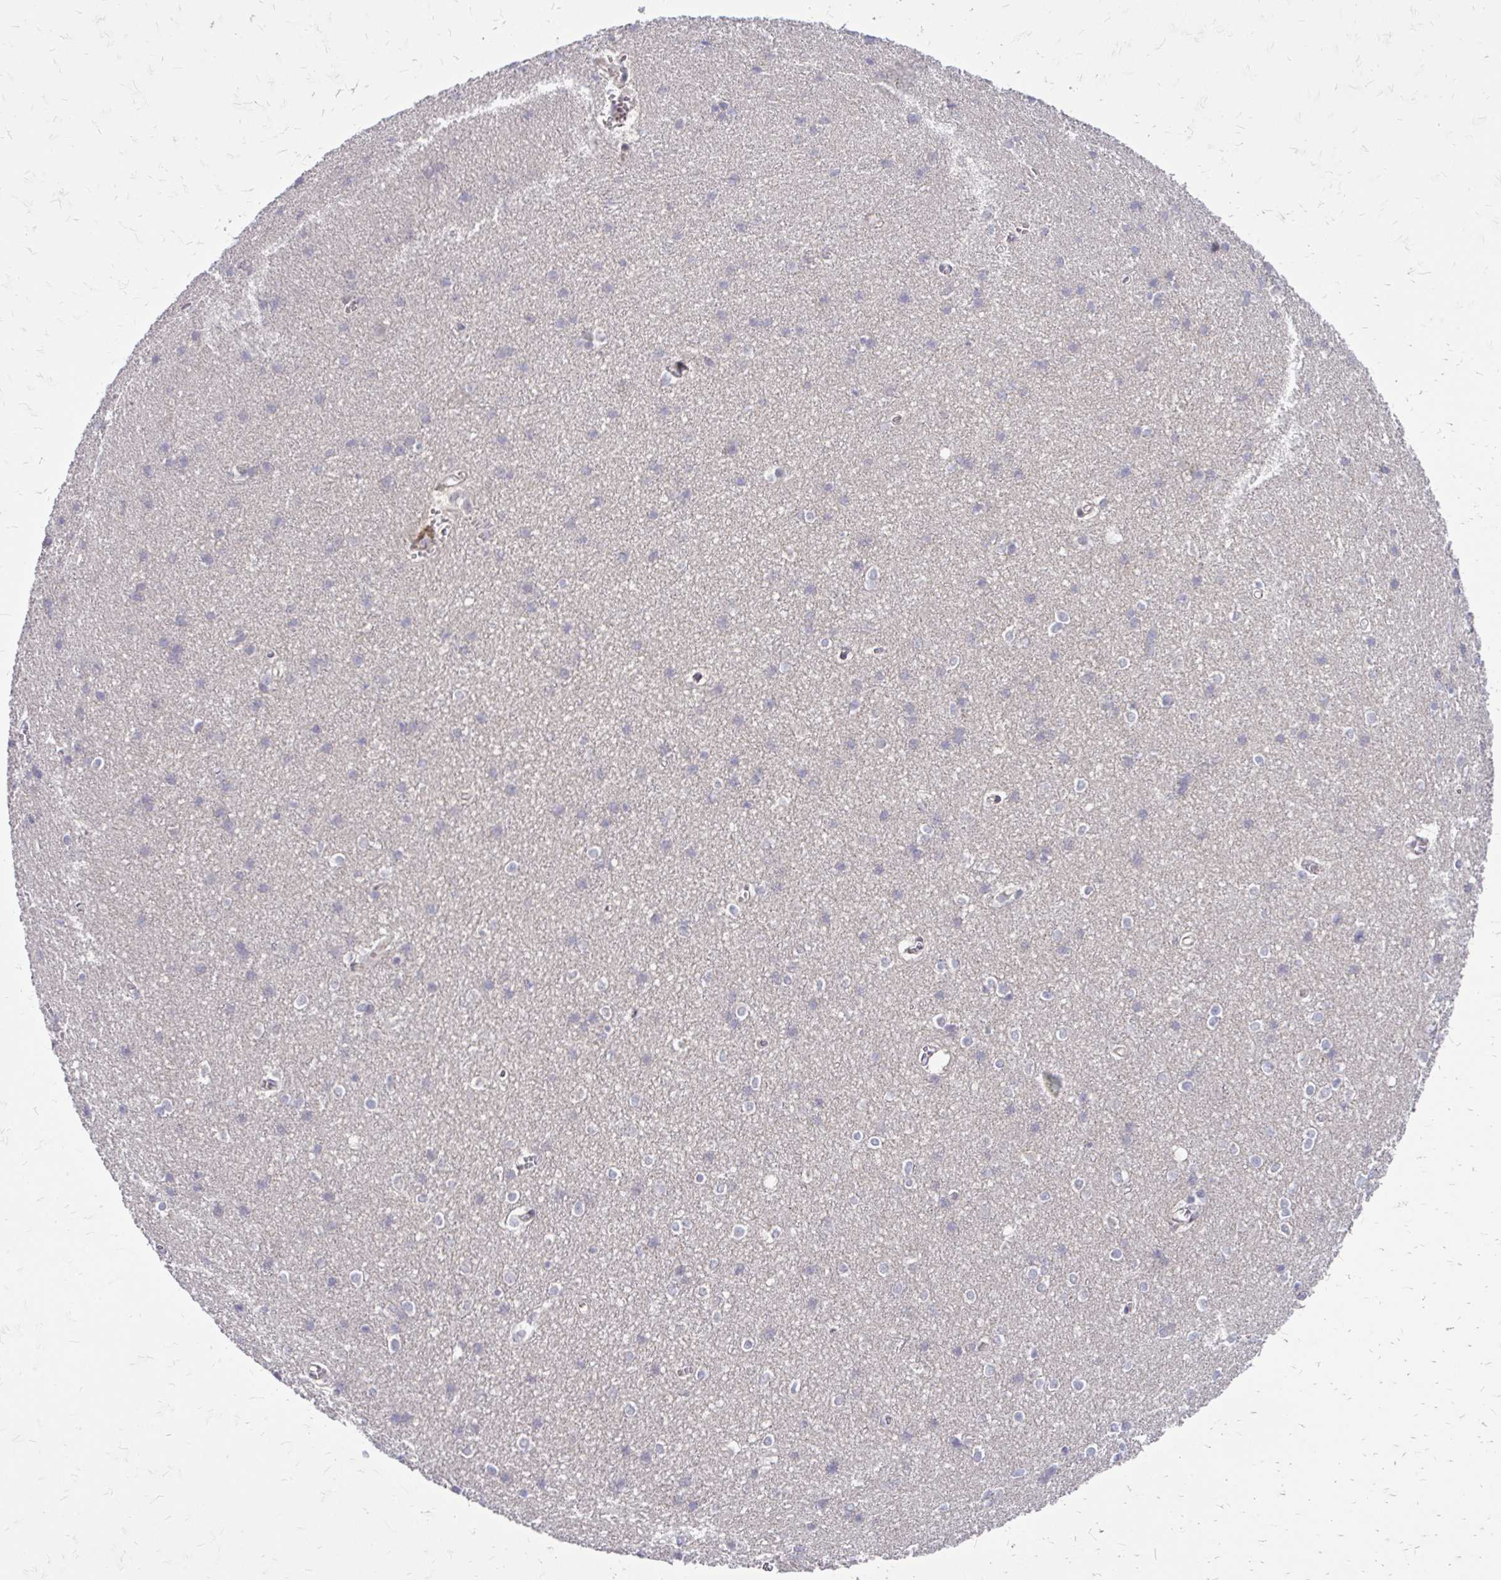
{"staining": {"intensity": "strong", "quantity": "<25%", "location": "cytoplasmic/membranous"}, "tissue": "cerebral cortex", "cell_type": "Endothelial cells", "image_type": "normal", "snomed": [{"axis": "morphology", "description": "Normal tissue, NOS"}, {"axis": "topography", "description": "Cerebral cortex"}], "caption": "Benign cerebral cortex reveals strong cytoplasmic/membranous positivity in approximately <25% of endothelial cells, visualized by immunohistochemistry.", "gene": "PPDPFL", "patient": {"sex": "male", "age": 37}}